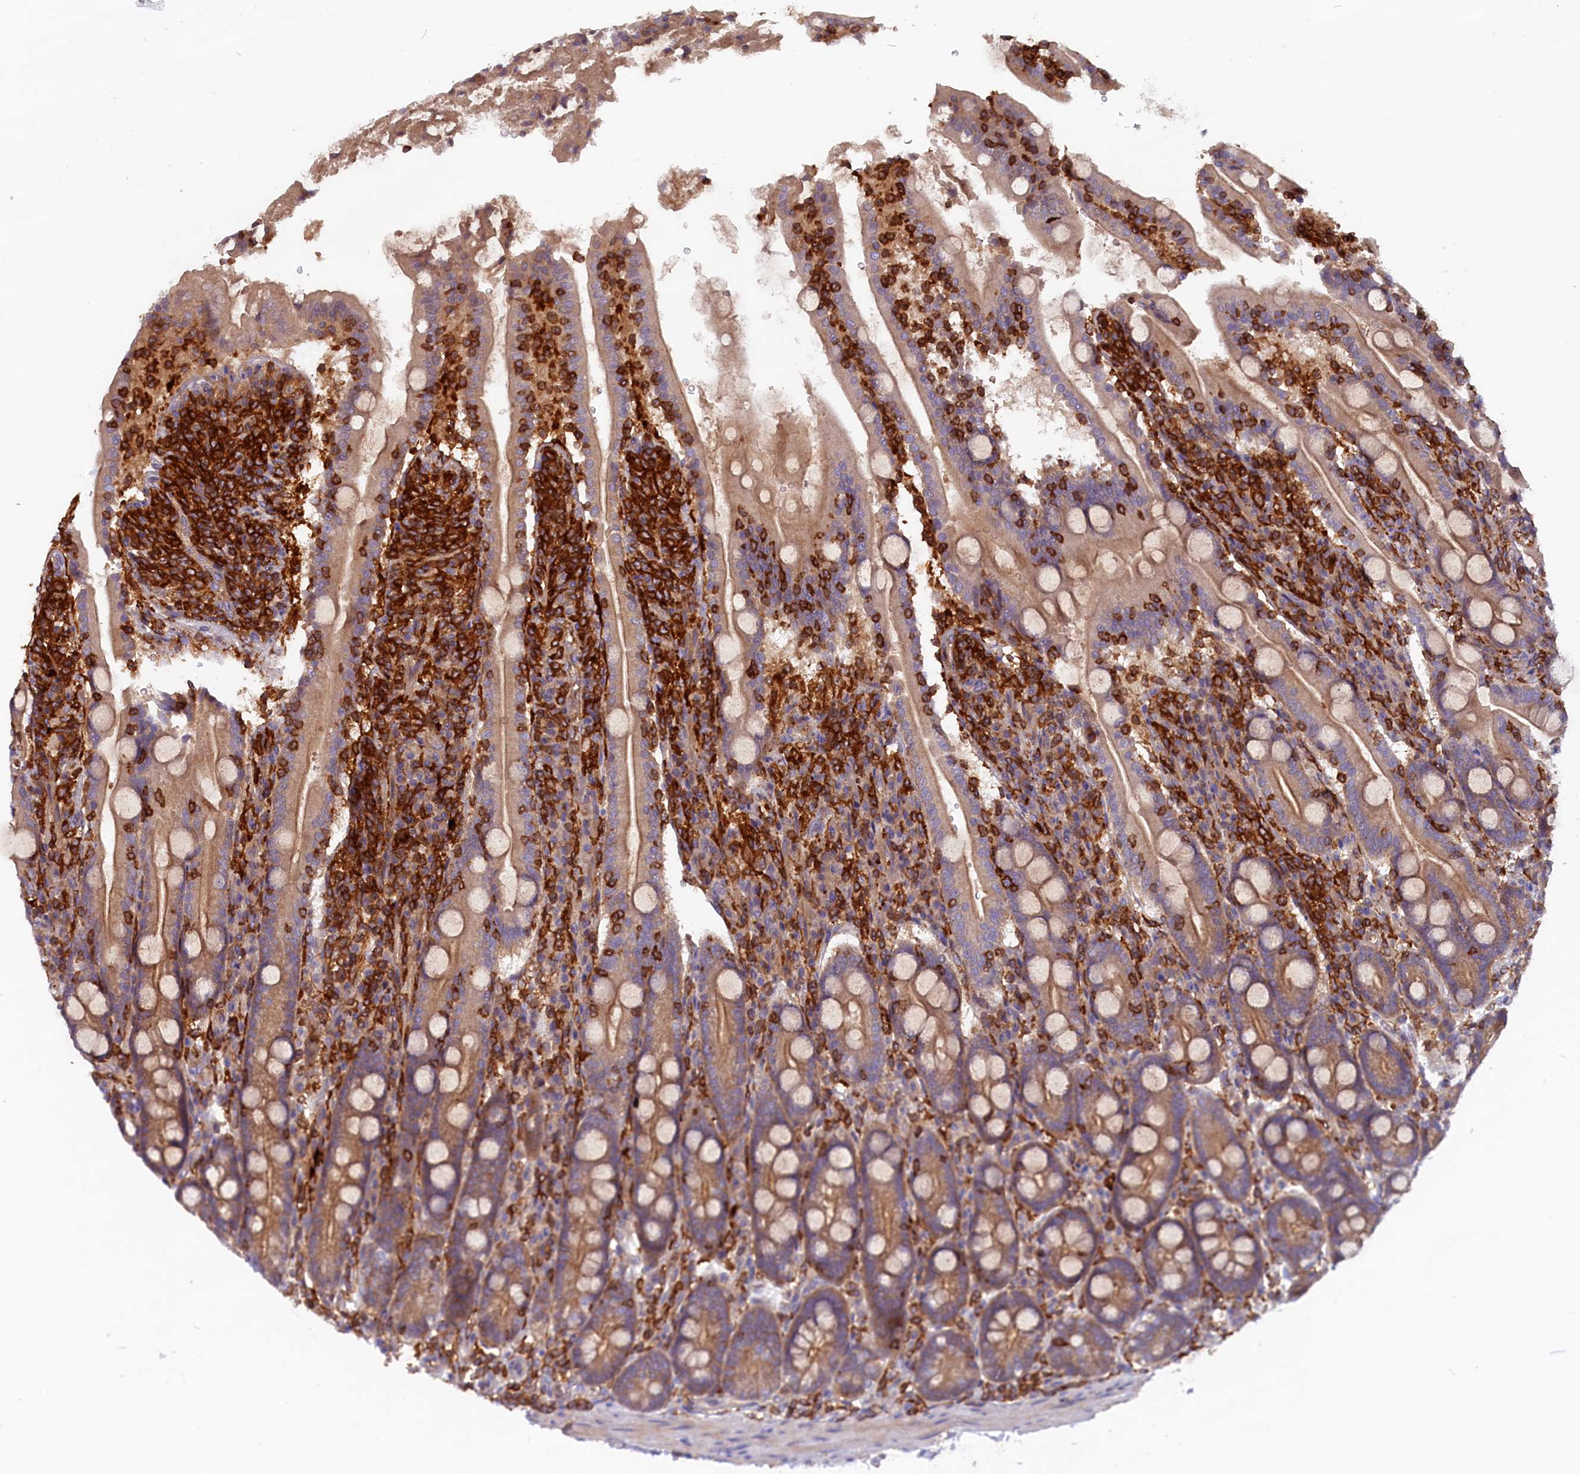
{"staining": {"intensity": "moderate", "quantity": "25%-75%", "location": "cytoplasmic/membranous"}, "tissue": "duodenum", "cell_type": "Glandular cells", "image_type": "normal", "snomed": [{"axis": "morphology", "description": "Normal tissue, NOS"}, {"axis": "topography", "description": "Duodenum"}], "caption": "Glandular cells exhibit medium levels of moderate cytoplasmic/membranous staining in about 25%-75% of cells in benign human duodenum. The protein of interest is stained brown, and the nuclei are stained in blue (DAB (3,3'-diaminobenzidine) IHC with brightfield microscopy, high magnification).", "gene": "MYO9B", "patient": {"sex": "male", "age": 35}}